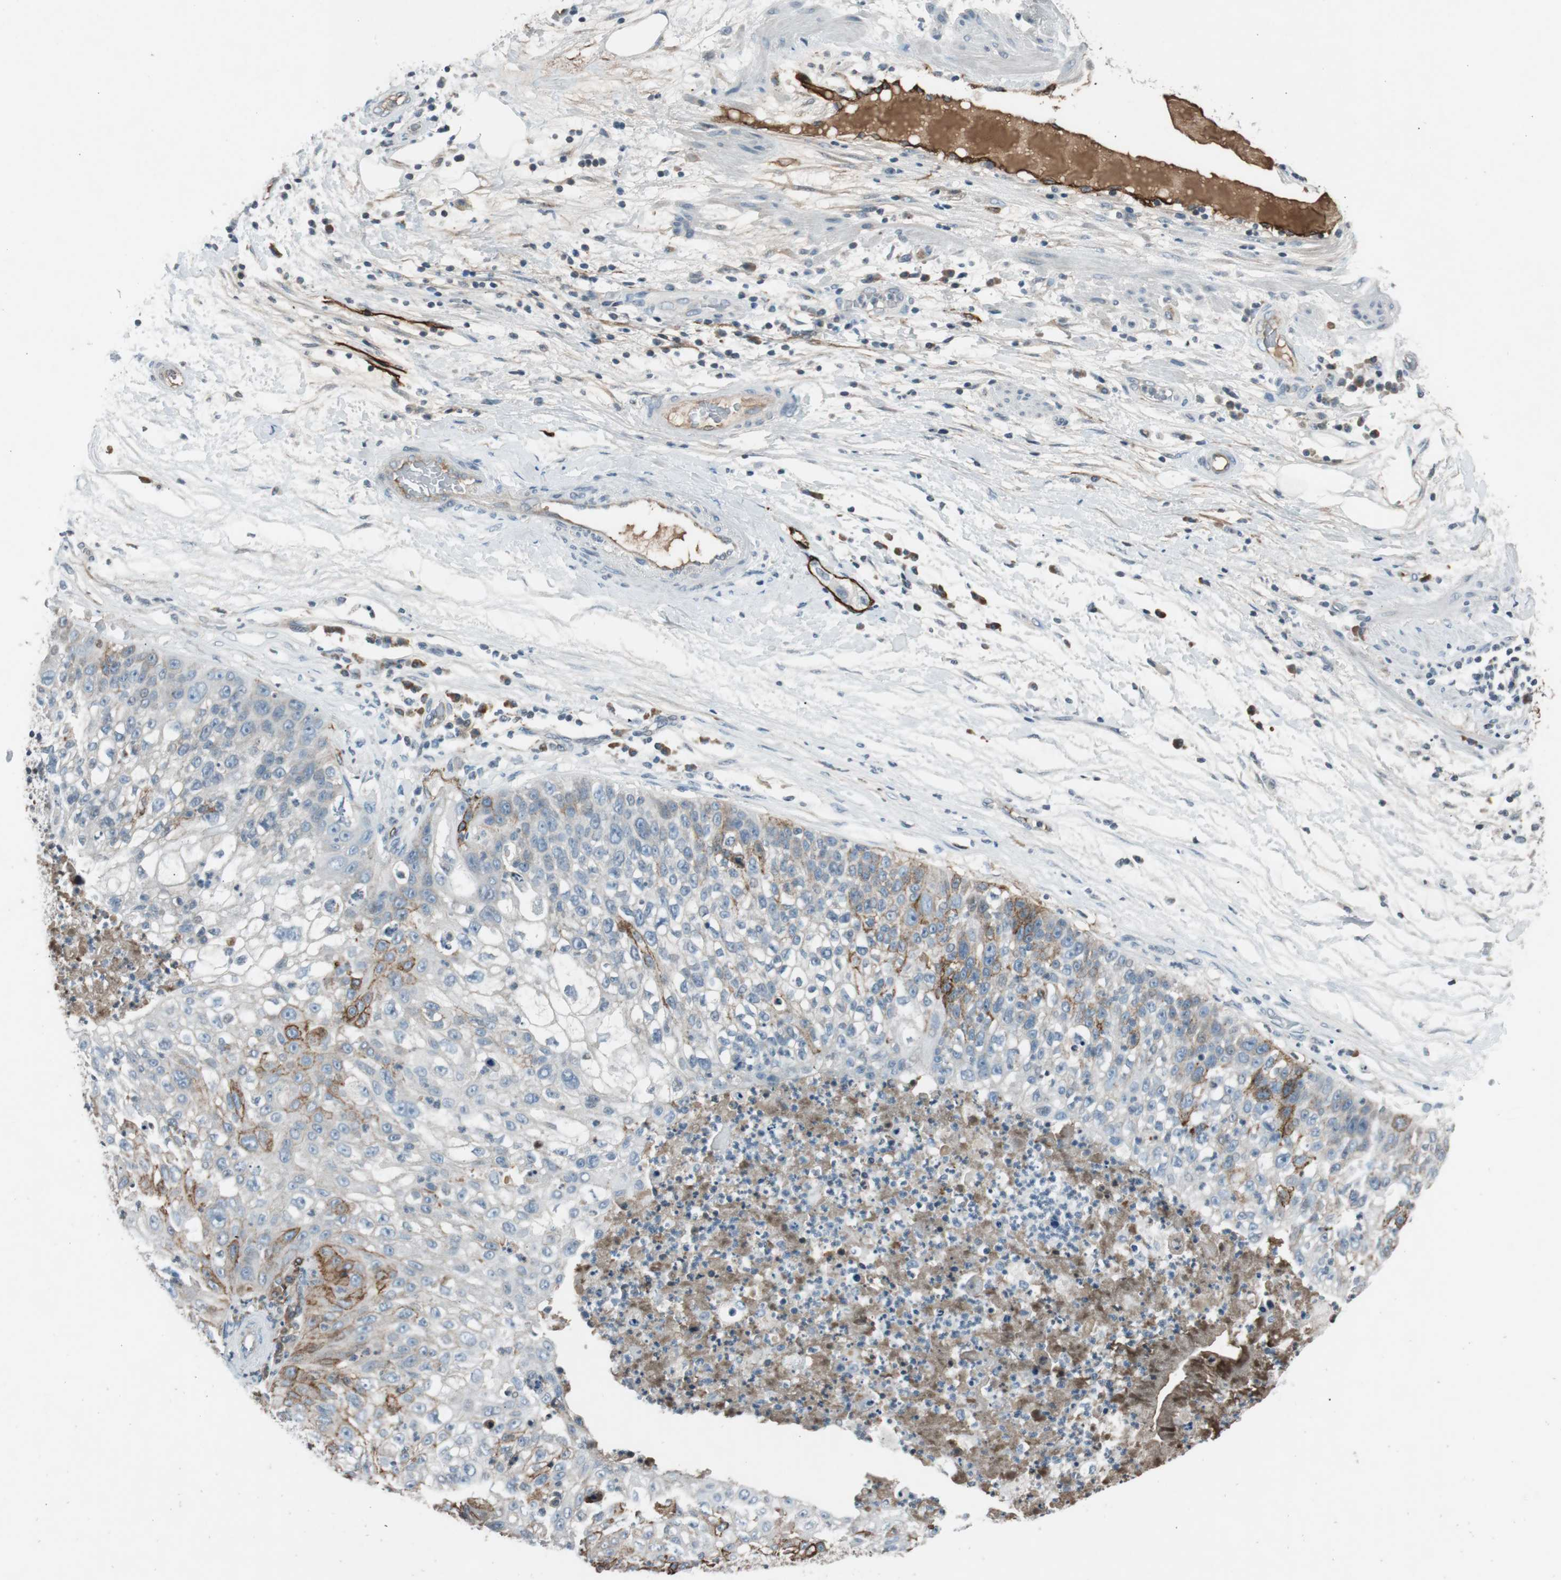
{"staining": {"intensity": "moderate", "quantity": "<25%", "location": "cytoplasmic/membranous"}, "tissue": "lung cancer", "cell_type": "Tumor cells", "image_type": "cancer", "snomed": [{"axis": "morphology", "description": "Inflammation, NOS"}, {"axis": "morphology", "description": "Squamous cell carcinoma, NOS"}, {"axis": "topography", "description": "Lymph node"}, {"axis": "topography", "description": "Soft tissue"}, {"axis": "topography", "description": "Lung"}], "caption": "An image of human lung squamous cell carcinoma stained for a protein demonstrates moderate cytoplasmic/membranous brown staining in tumor cells. (Stains: DAB (3,3'-diaminobenzidine) in brown, nuclei in blue, Microscopy: brightfield microscopy at high magnification).", "gene": "PDPN", "patient": {"sex": "male", "age": 66}}